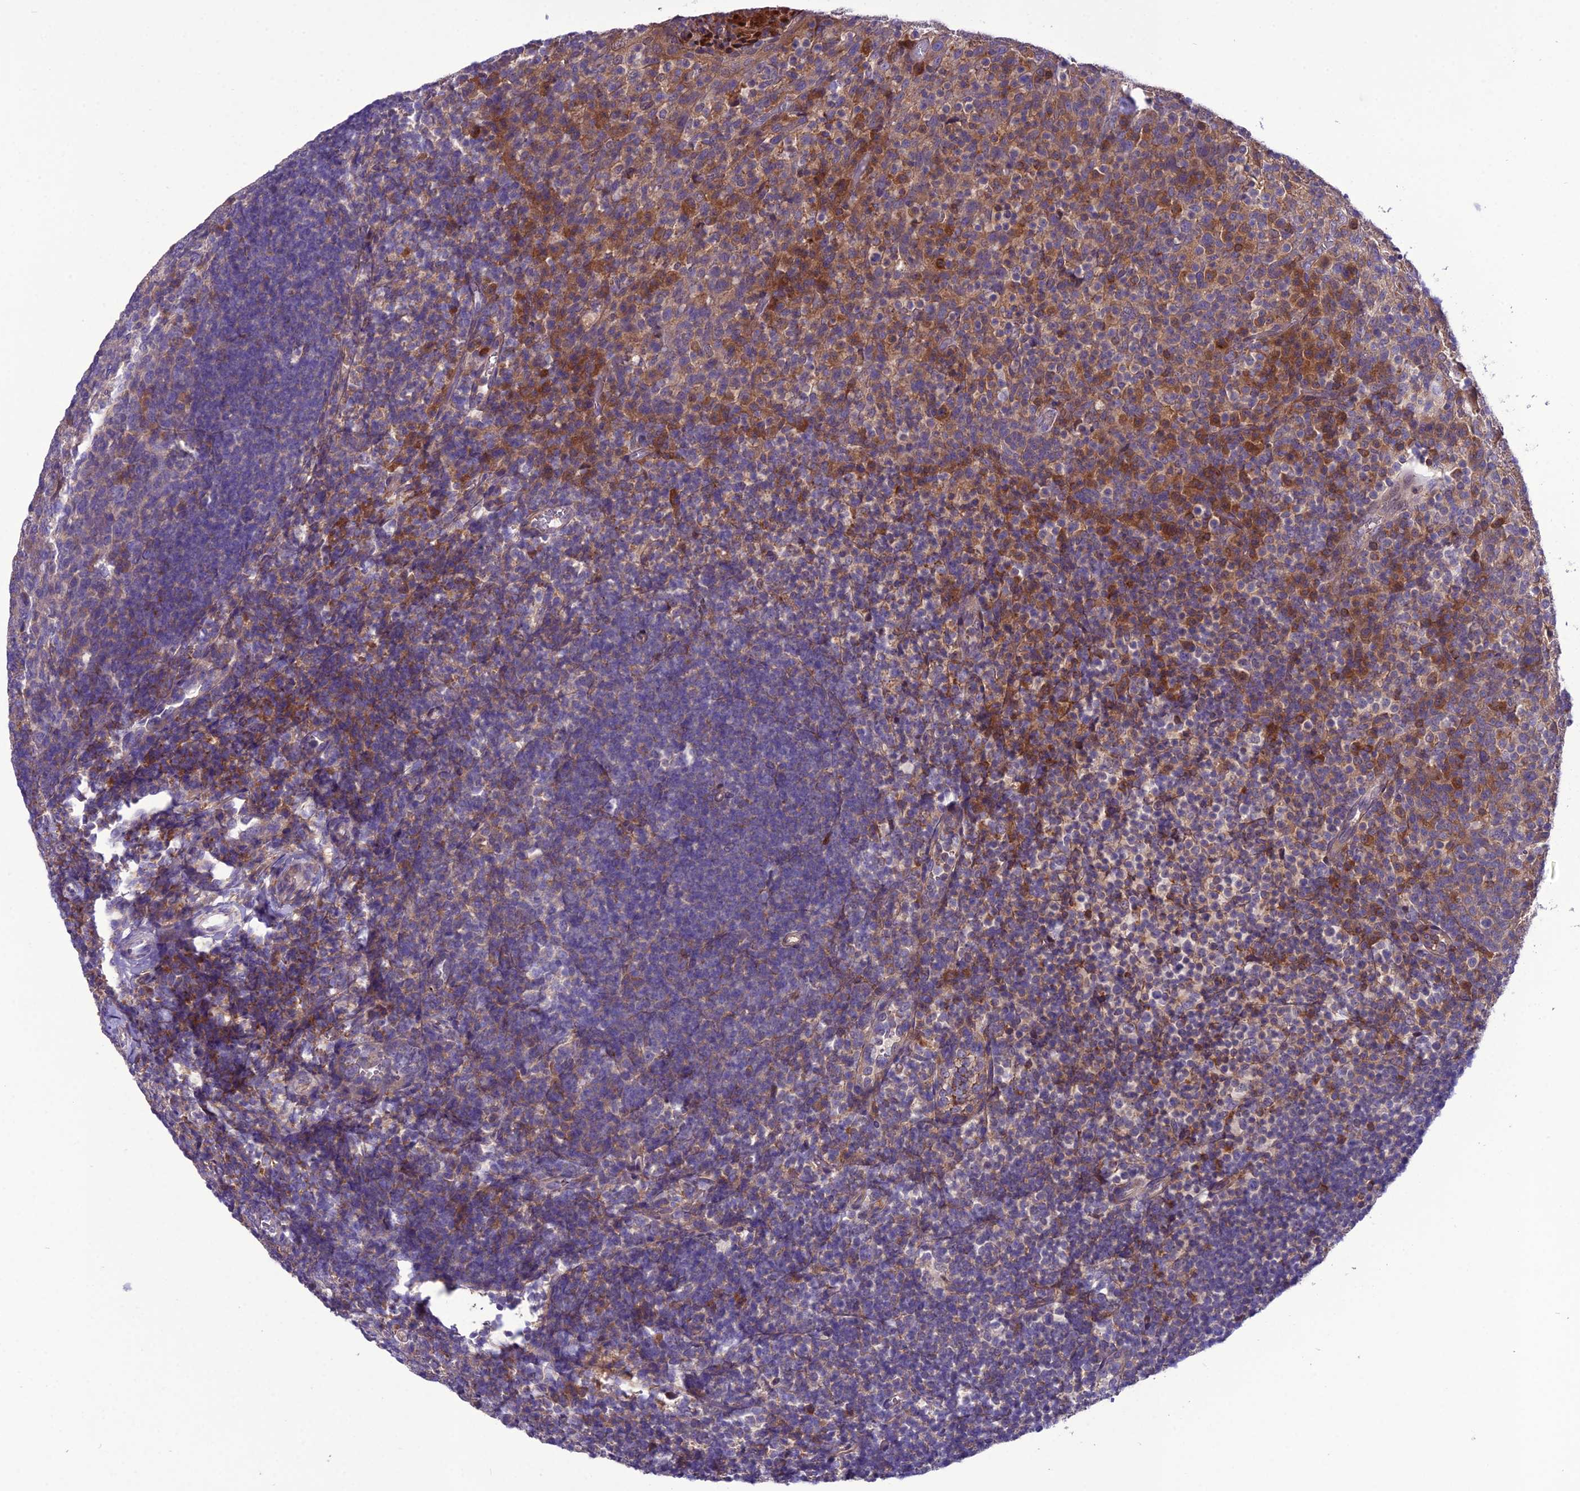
{"staining": {"intensity": "moderate", "quantity": "<25%", "location": "cytoplasmic/membranous"}, "tissue": "tonsil", "cell_type": "Germinal center cells", "image_type": "normal", "snomed": [{"axis": "morphology", "description": "Normal tissue, NOS"}, {"axis": "topography", "description": "Tonsil"}], "caption": "Benign tonsil reveals moderate cytoplasmic/membranous positivity in about <25% of germinal center cells, visualized by immunohistochemistry.", "gene": "GDF6", "patient": {"sex": "female", "age": 10}}